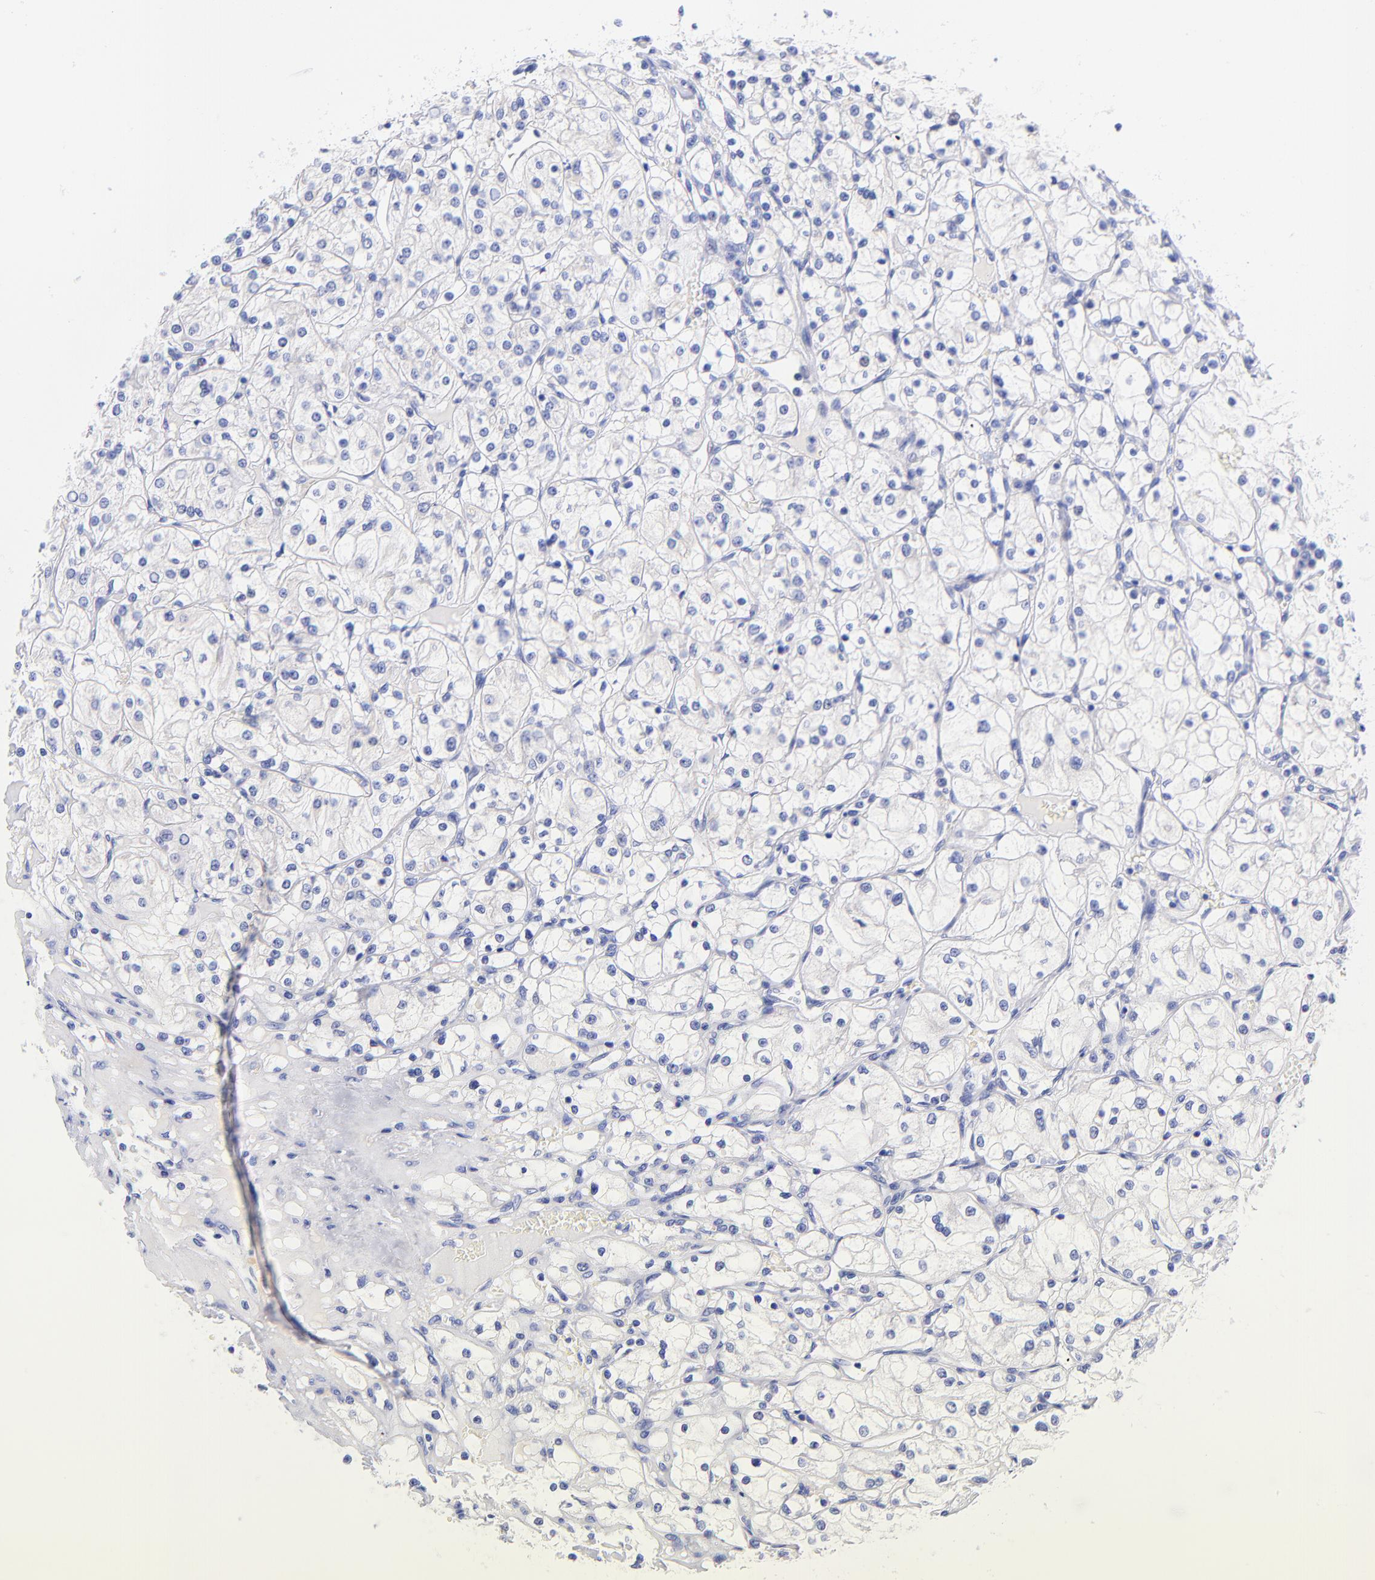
{"staining": {"intensity": "negative", "quantity": "none", "location": "none"}, "tissue": "renal cancer", "cell_type": "Tumor cells", "image_type": "cancer", "snomed": [{"axis": "morphology", "description": "Adenocarcinoma, NOS"}, {"axis": "topography", "description": "Kidney"}], "caption": "Tumor cells are negative for brown protein staining in adenocarcinoma (renal). The staining is performed using DAB (3,3'-diaminobenzidine) brown chromogen with nuclei counter-stained in using hematoxylin.", "gene": "GPHN", "patient": {"sex": "male", "age": 61}}